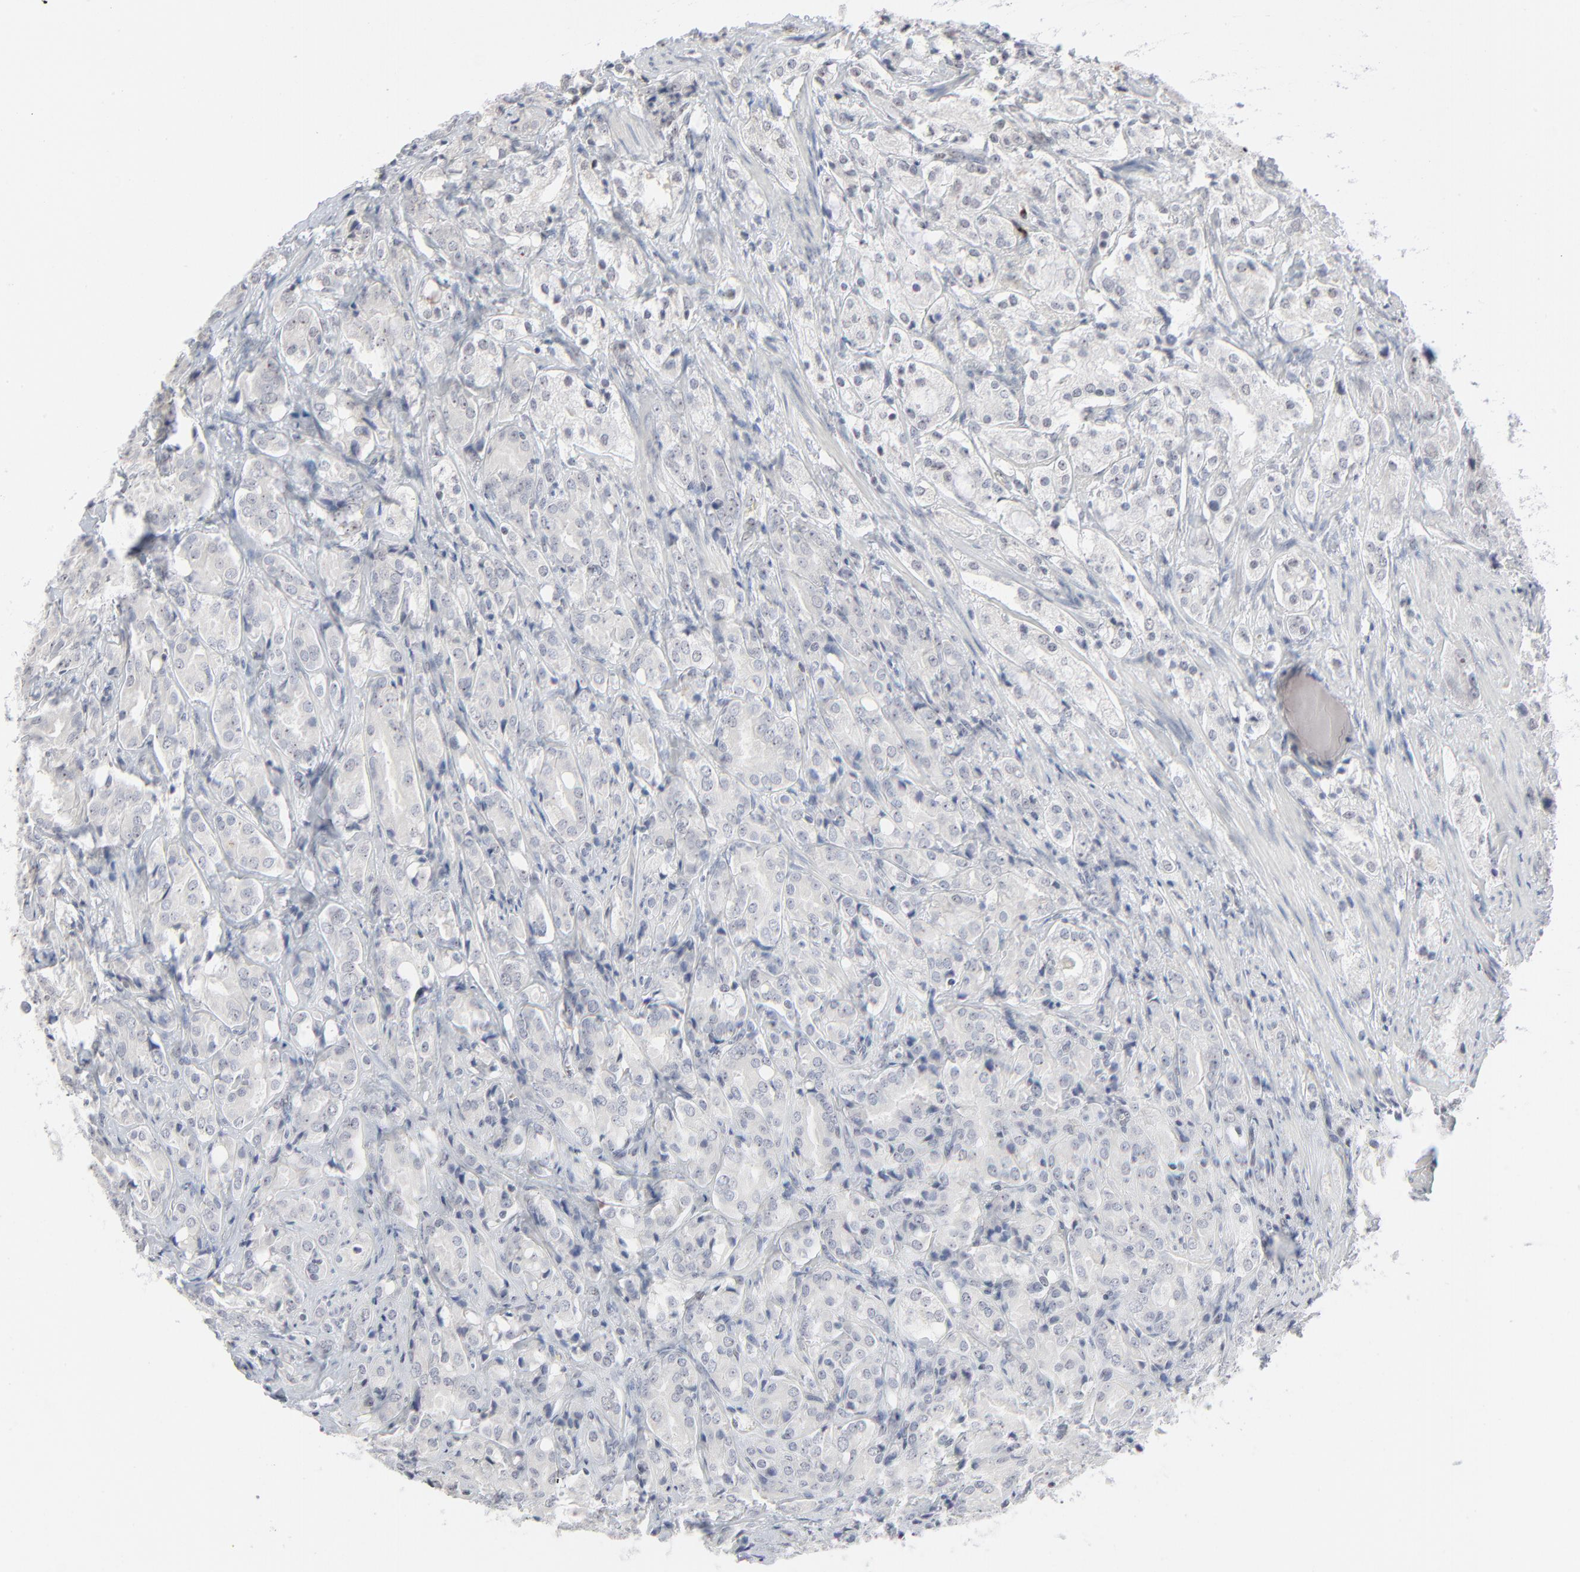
{"staining": {"intensity": "negative", "quantity": "none", "location": "none"}, "tissue": "prostate cancer", "cell_type": "Tumor cells", "image_type": "cancer", "snomed": [{"axis": "morphology", "description": "Adenocarcinoma, High grade"}, {"axis": "topography", "description": "Prostate"}], "caption": "This is a histopathology image of IHC staining of high-grade adenocarcinoma (prostate), which shows no expression in tumor cells.", "gene": "MPHOSPH6", "patient": {"sex": "male", "age": 68}}